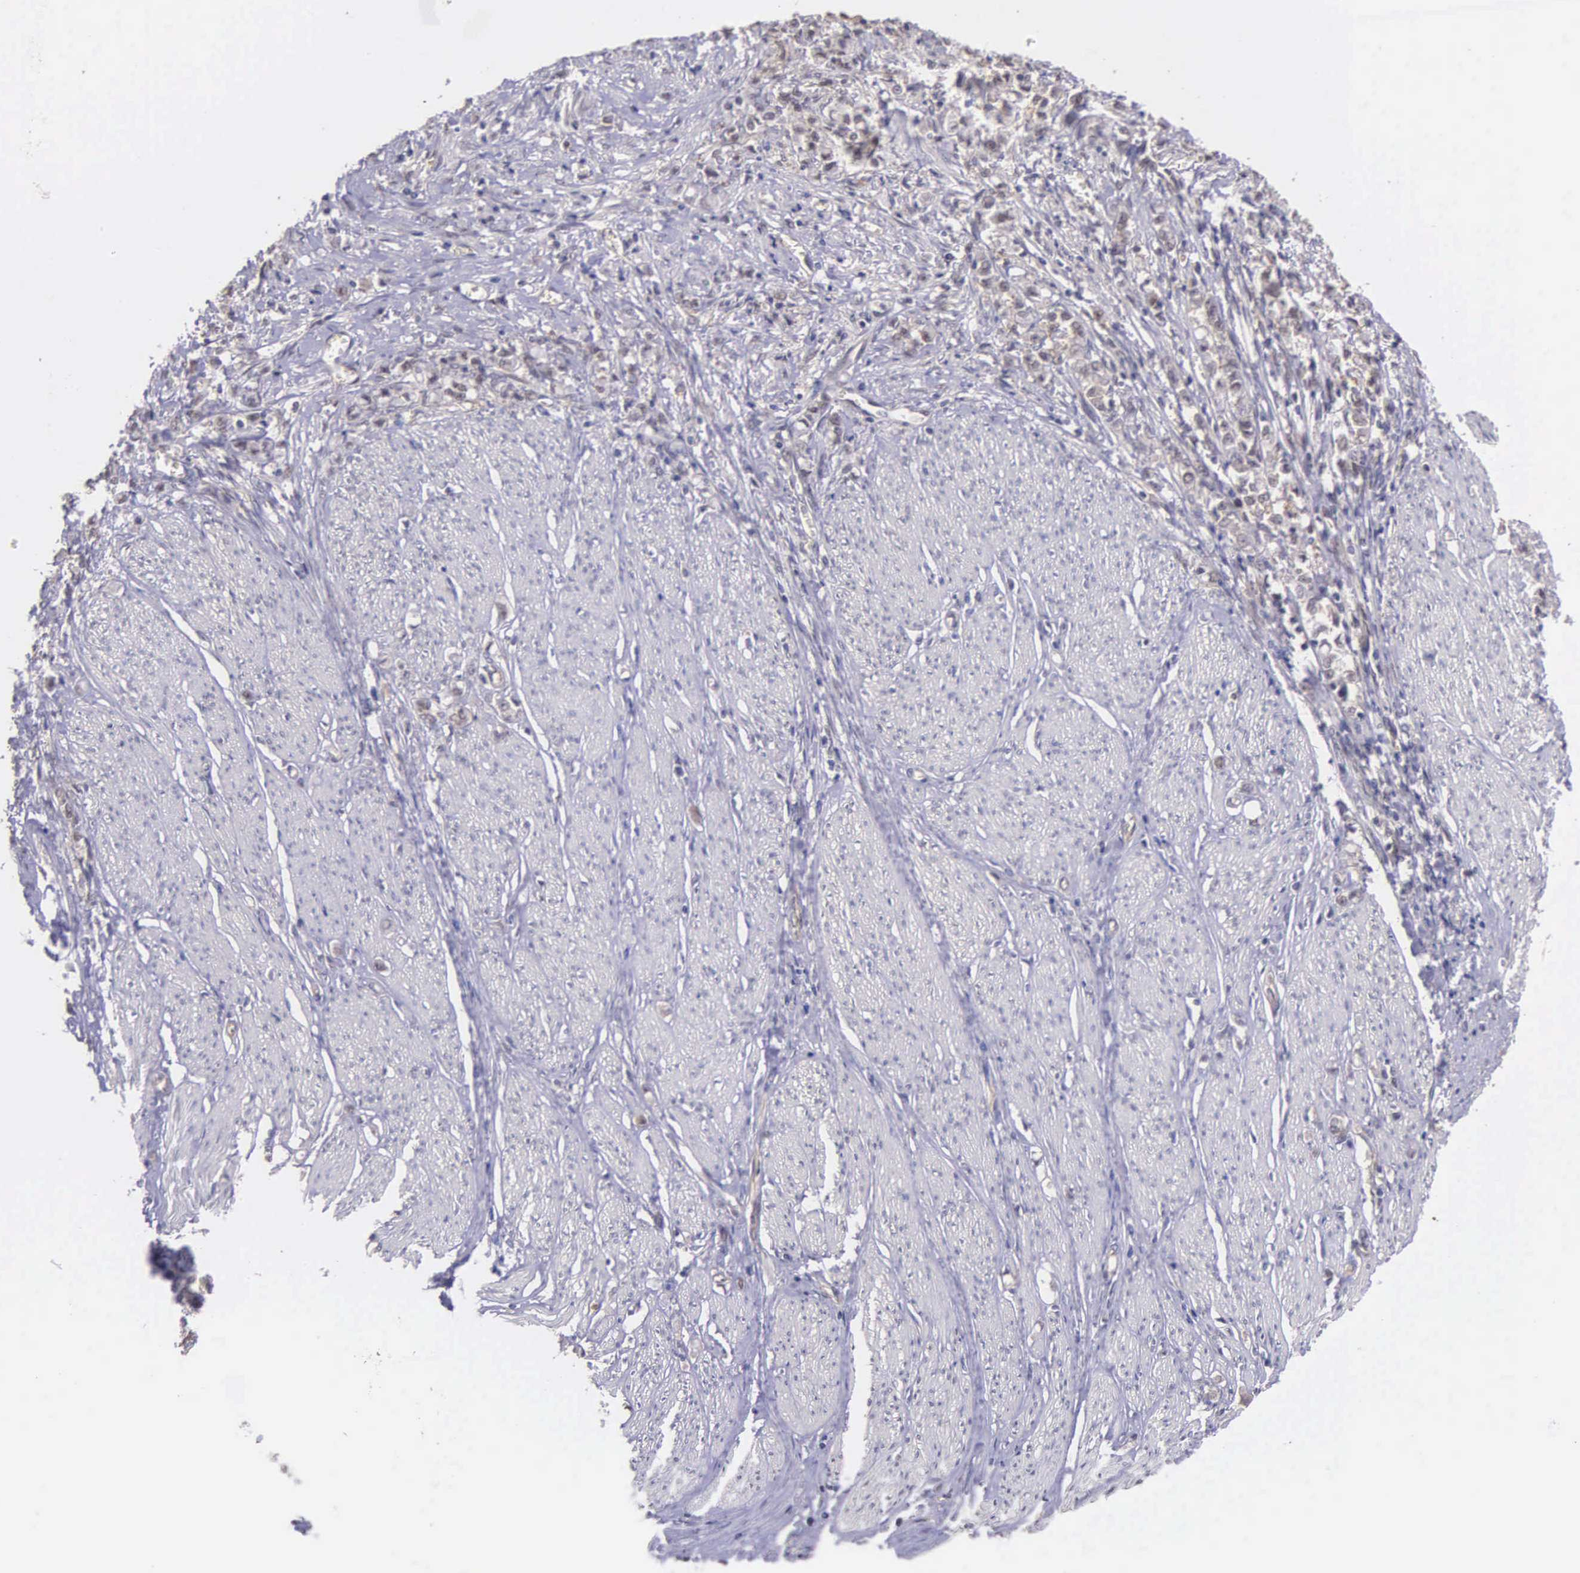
{"staining": {"intensity": "weak", "quantity": "25%-75%", "location": "cytoplasmic/membranous"}, "tissue": "stomach cancer", "cell_type": "Tumor cells", "image_type": "cancer", "snomed": [{"axis": "morphology", "description": "Adenocarcinoma, NOS"}, {"axis": "topography", "description": "Stomach"}], "caption": "A high-resolution micrograph shows IHC staining of adenocarcinoma (stomach), which demonstrates weak cytoplasmic/membranous positivity in about 25%-75% of tumor cells. Ihc stains the protein of interest in brown and the nuclei are stained blue.", "gene": "PSMC1", "patient": {"sex": "male", "age": 72}}